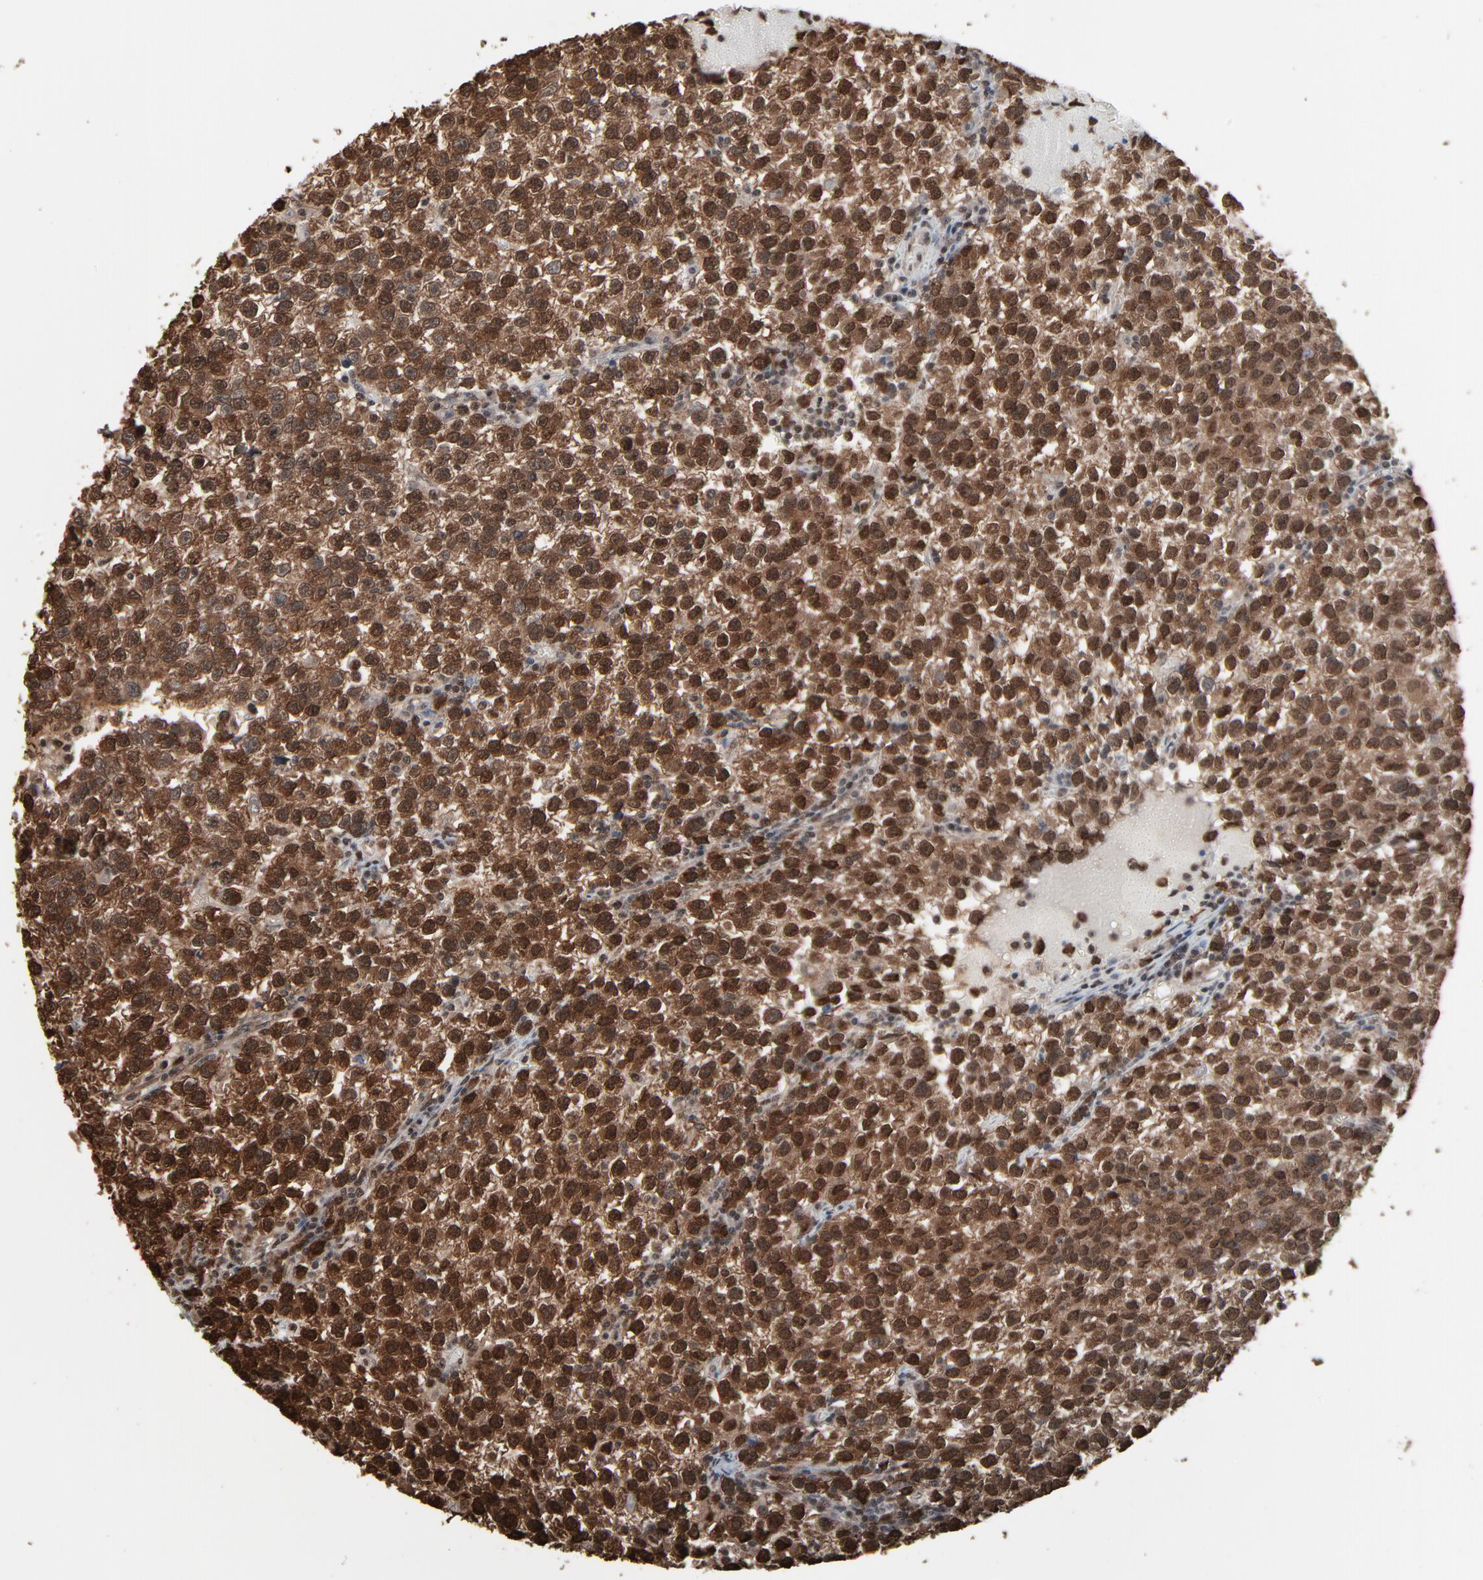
{"staining": {"intensity": "strong", "quantity": ">75%", "location": "cytoplasmic/membranous,nuclear"}, "tissue": "testis cancer", "cell_type": "Tumor cells", "image_type": "cancer", "snomed": [{"axis": "morphology", "description": "Seminoma, NOS"}, {"axis": "topography", "description": "Testis"}], "caption": "Immunohistochemical staining of human testis seminoma reveals high levels of strong cytoplasmic/membranous and nuclear protein expression in approximately >75% of tumor cells. Using DAB (brown) and hematoxylin (blue) stains, captured at high magnification using brightfield microscopy.", "gene": "MEIS2", "patient": {"sex": "male", "age": 35}}